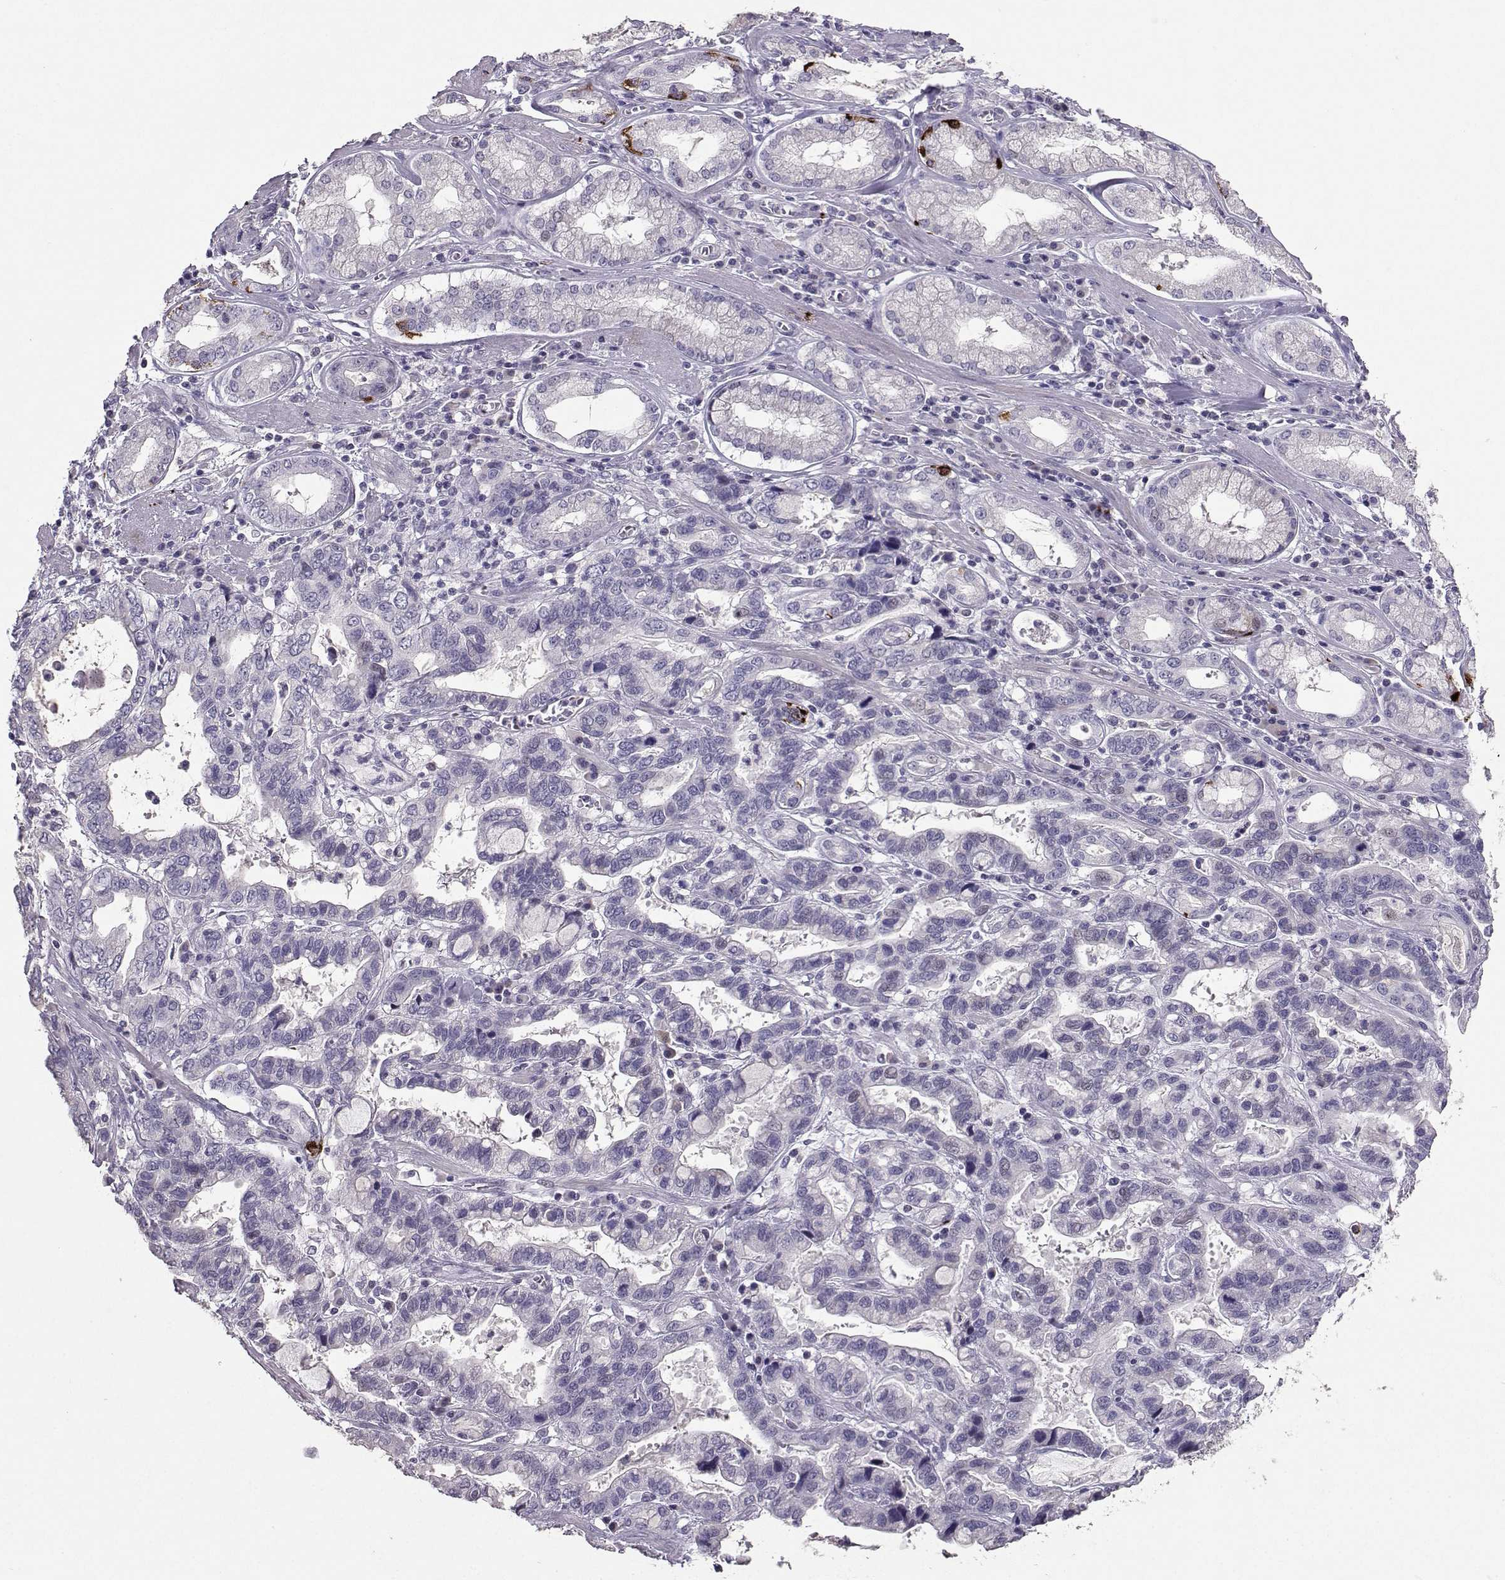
{"staining": {"intensity": "negative", "quantity": "none", "location": "none"}, "tissue": "stomach cancer", "cell_type": "Tumor cells", "image_type": "cancer", "snomed": [{"axis": "morphology", "description": "Adenocarcinoma, NOS"}, {"axis": "topography", "description": "Stomach, lower"}], "caption": "Immunohistochemistry (IHC) histopathology image of adenocarcinoma (stomach) stained for a protein (brown), which reveals no staining in tumor cells.", "gene": "CARTPT", "patient": {"sex": "female", "age": 76}}